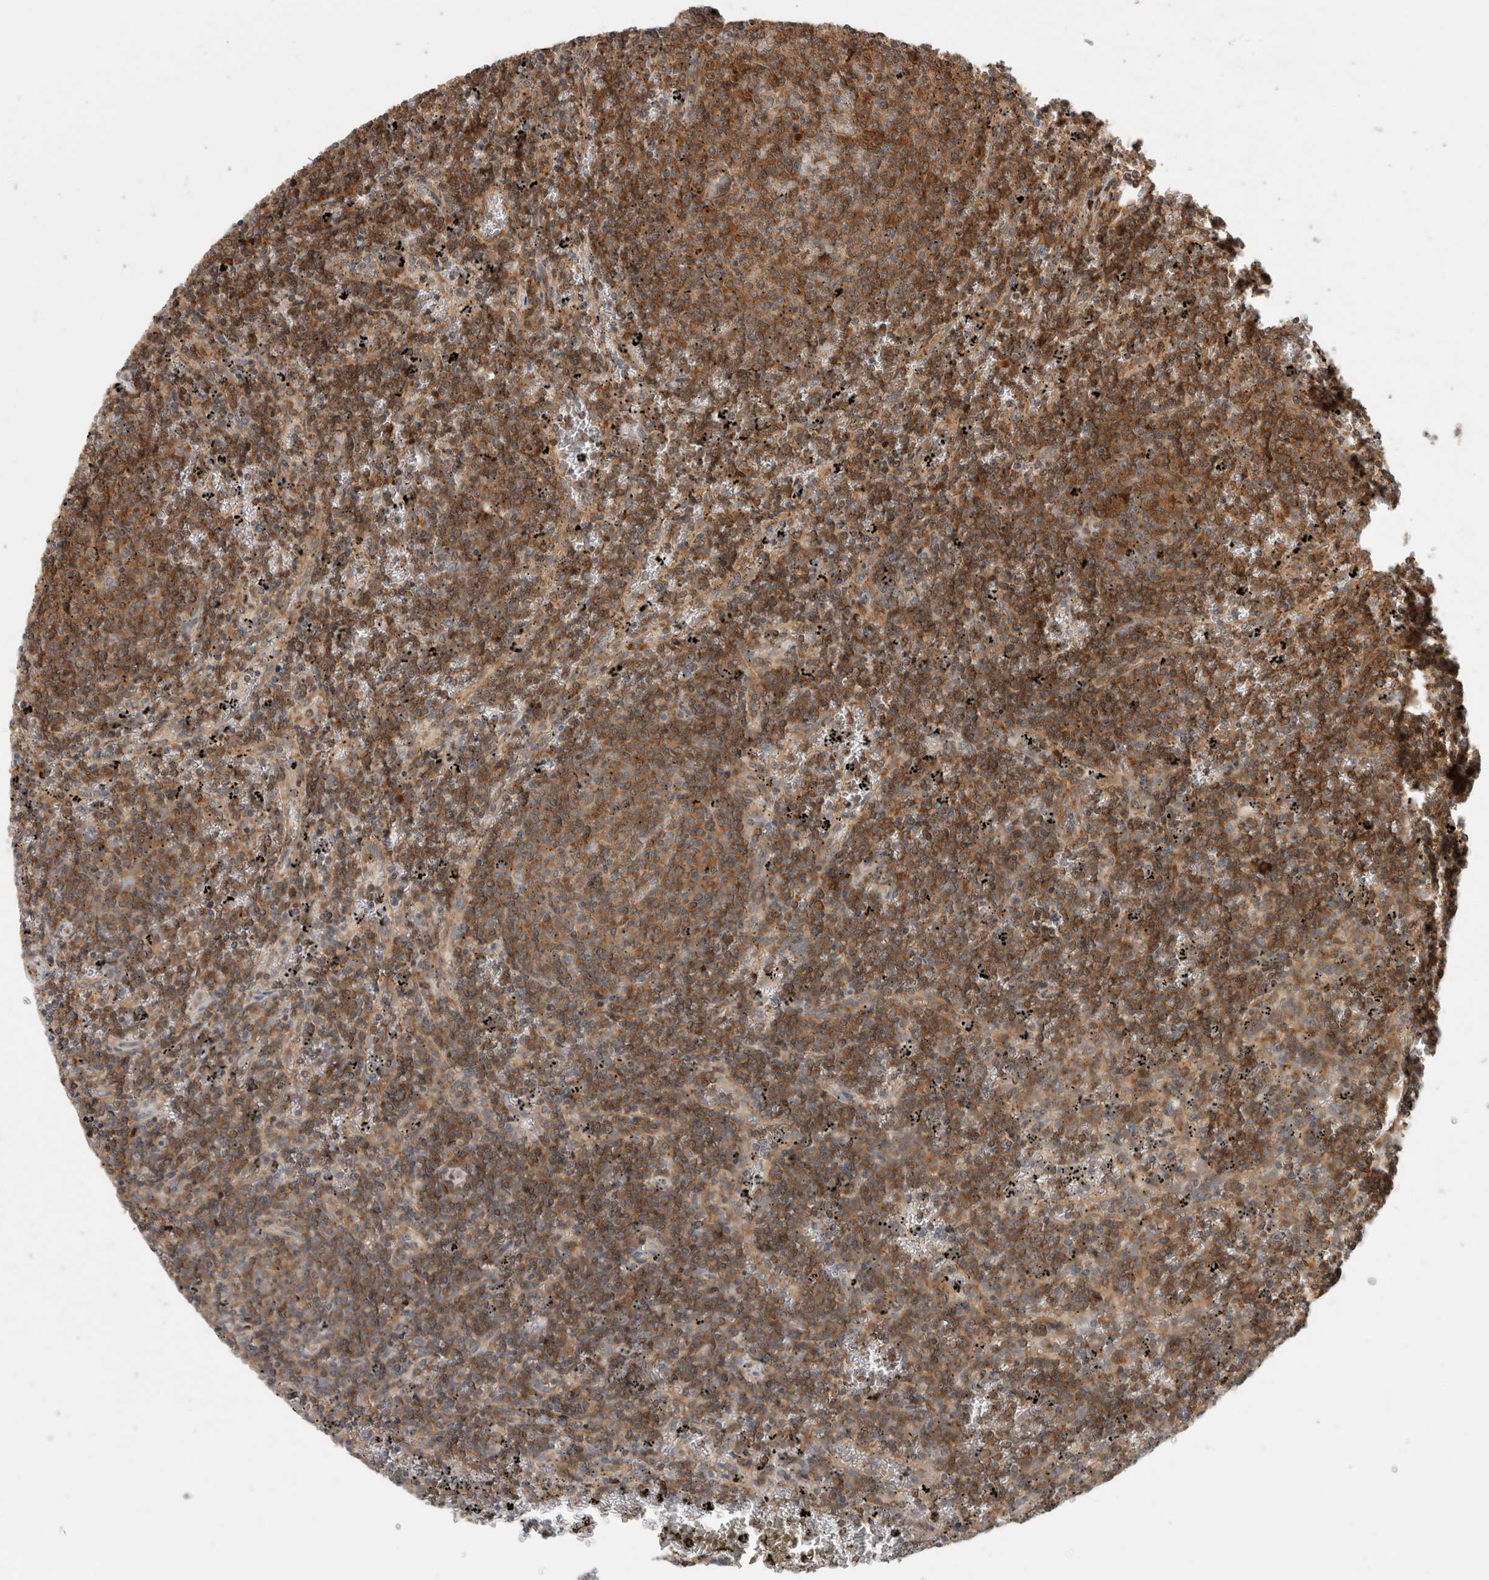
{"staining": {"intensity": "moderate", "quantity": ">75%", "location": "cytoplasmic/membranous"}, "tissue": "lymphoma", "cell_type": "Tumor cells", "image_type": "cancer", "snomed": [{"axis": "morphology", "description": "Malignant lymphoma, non-Hodgkin's type, Low grade"}, {"axis": "topography", "description": "Spleen"}], "caption": "There is medium levels of moderate cytoplasmic/membranous positivity in tumor cells of lymphoma, as demonstrated by immunohistochemical staining (brown color).", "gene": "PCDHB15", "patient": {"sex": "female", "age": 50}}